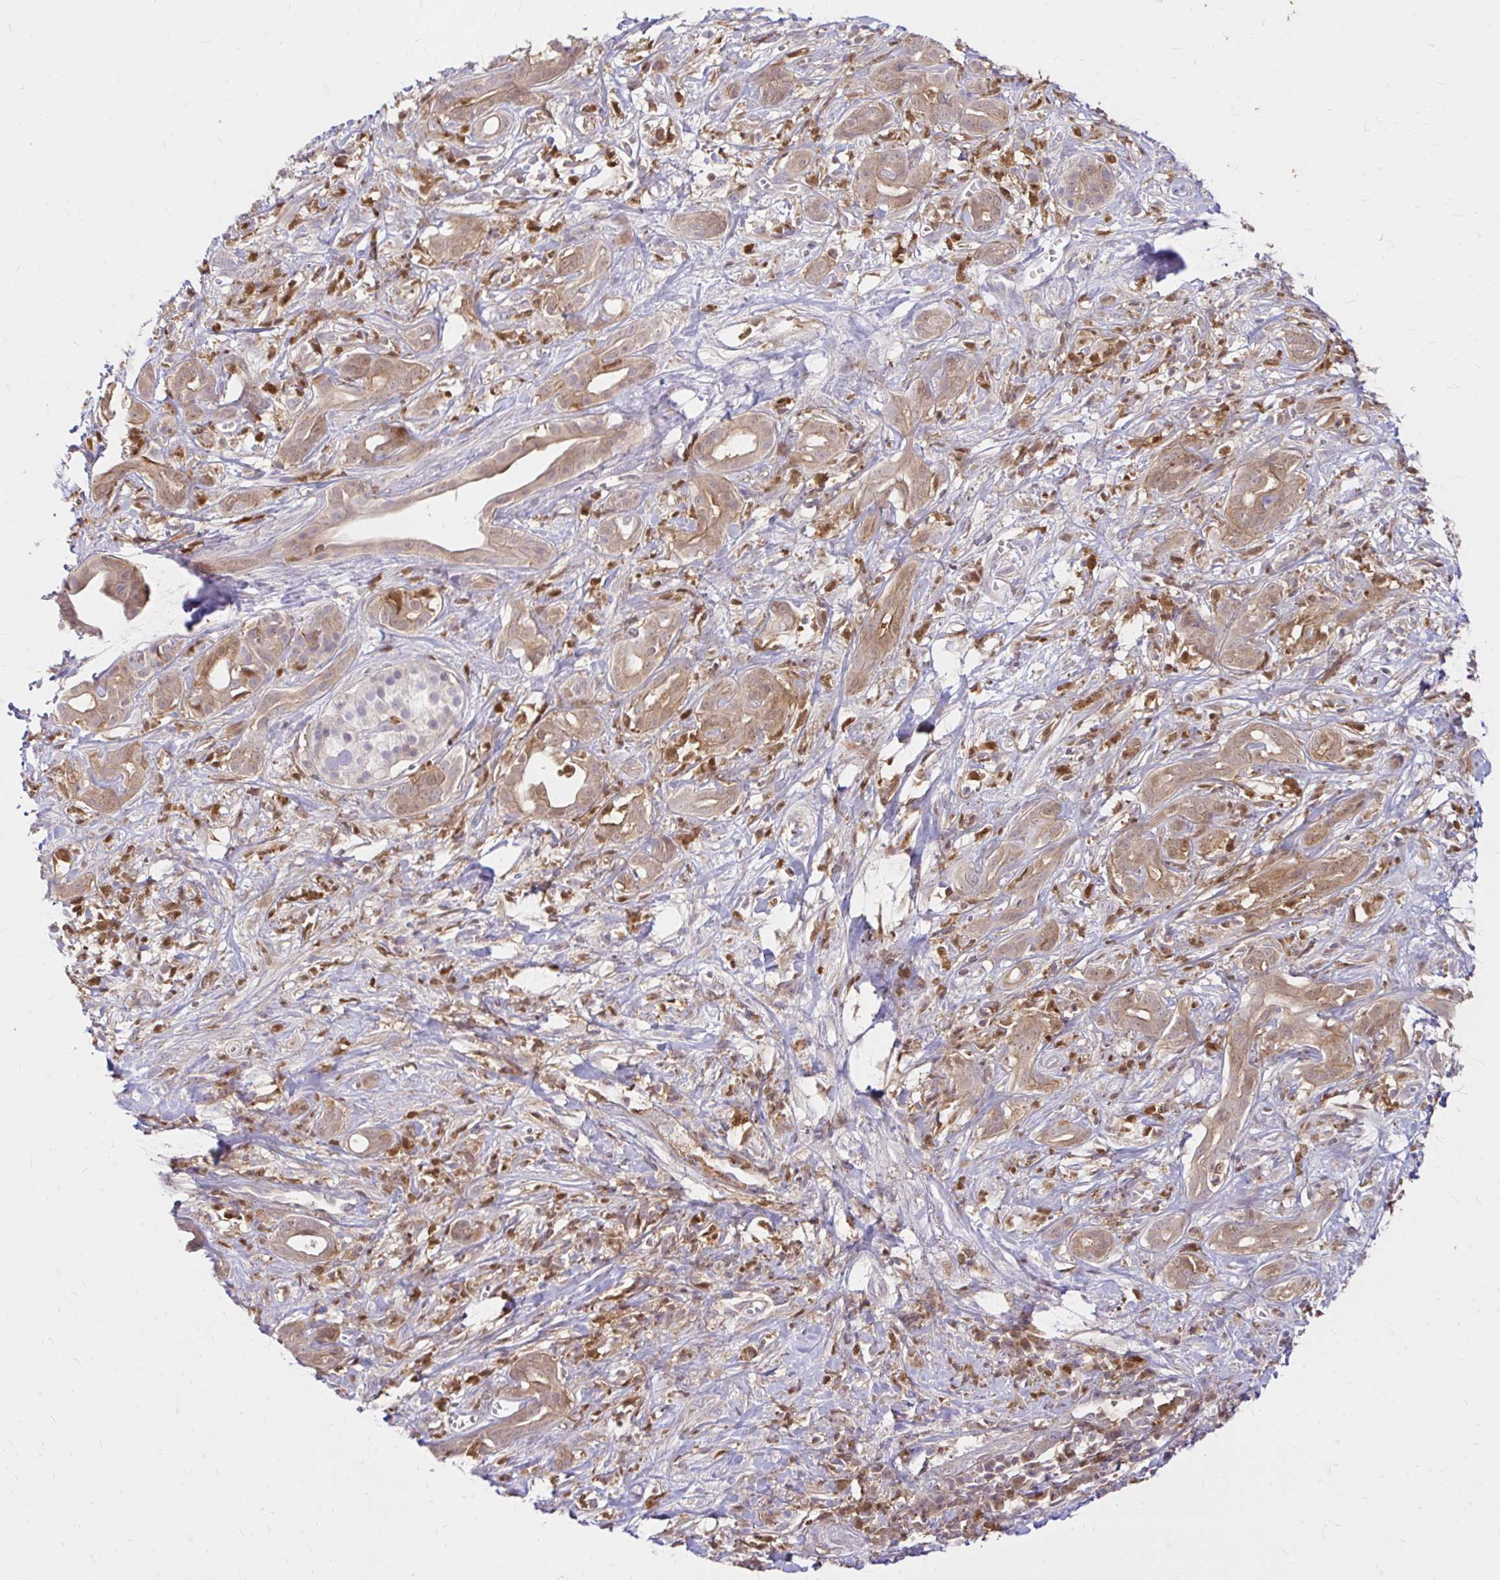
{"staining": {"intensity": "moderate", "quantity": ">75%", "location": "cytoplasmic/membranous"}, "tissue": "pancreatic cancer", "cell_type": "Tumor cells", "image_type": "cancer", "snomed": [{"axis": "morphology", "description": "Adenocarcinoma, NOS"}, {"axis": "topography", "description": "Pancreas"}], "caption": "Approximately >75% of tumor cells in human pancreatic cancer (adenocarcinoma) exhibit moderate cytoplasmic/membranous protein staining as visualized by brown immunohistochemical staining.", "gene": "PYCARD", "patient": {"sex": "male", "age": 61}}